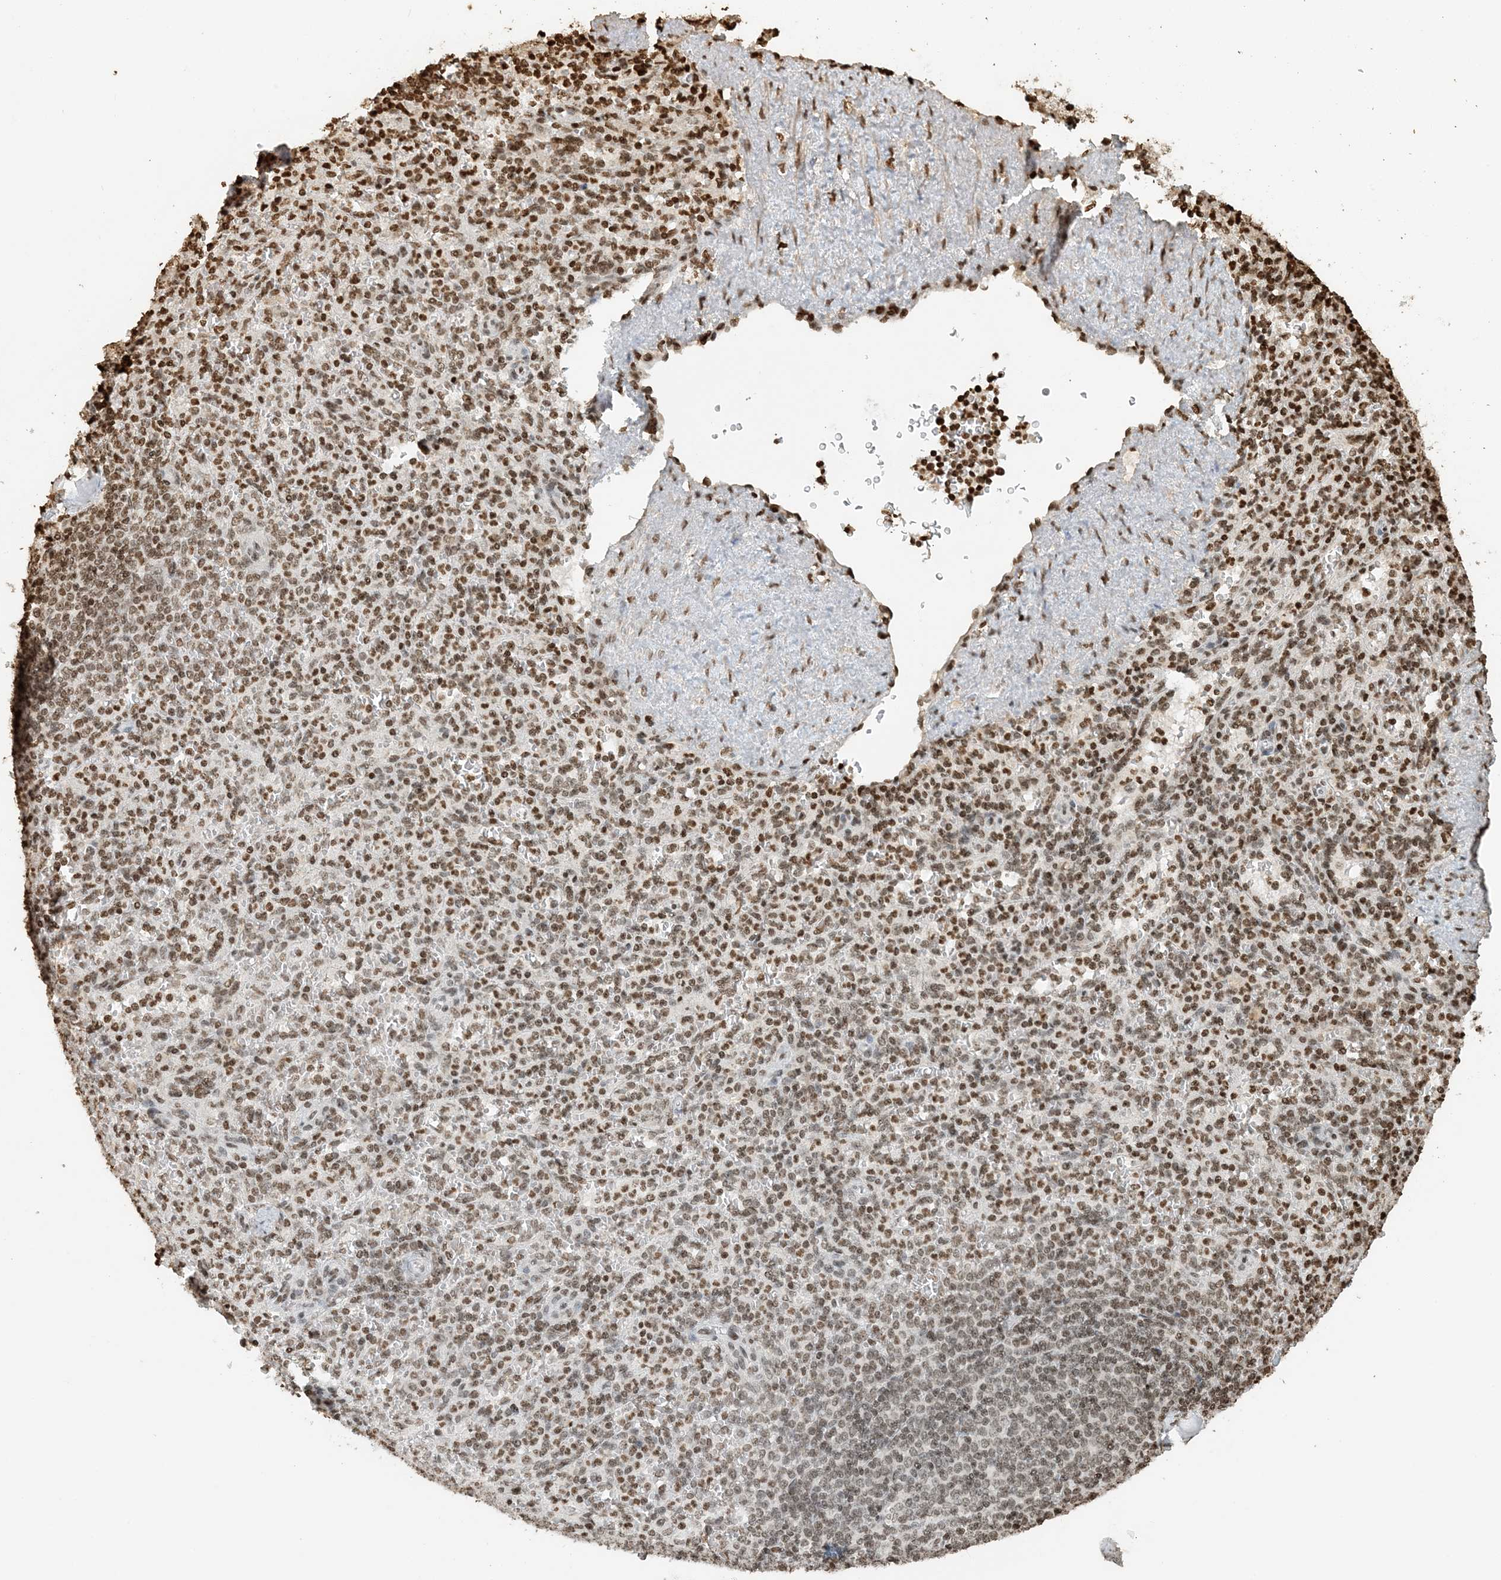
{"staining": {"intensity": "moderate", "quantity": ">75%", "location": "nuclear"}, "tissue": "spleen", "cell_type": "Cells in red pulp", "image_type": "normal", "snomed": [{"axis": "morphology", "description": "Normal tissue, NOS"}, {"axis": "topography", "description": "Spleen"}], "caption": "Spleen stained with immunohistochemistry shows moderate nuclear staining in about >75% of cells in red pulp. (Stains: DAB in brown, nuclei in blue, Microscopy: brightfield microscopy at high magnification).", "gene": "H3", "patient": {"sex": "female", "age": 74}}